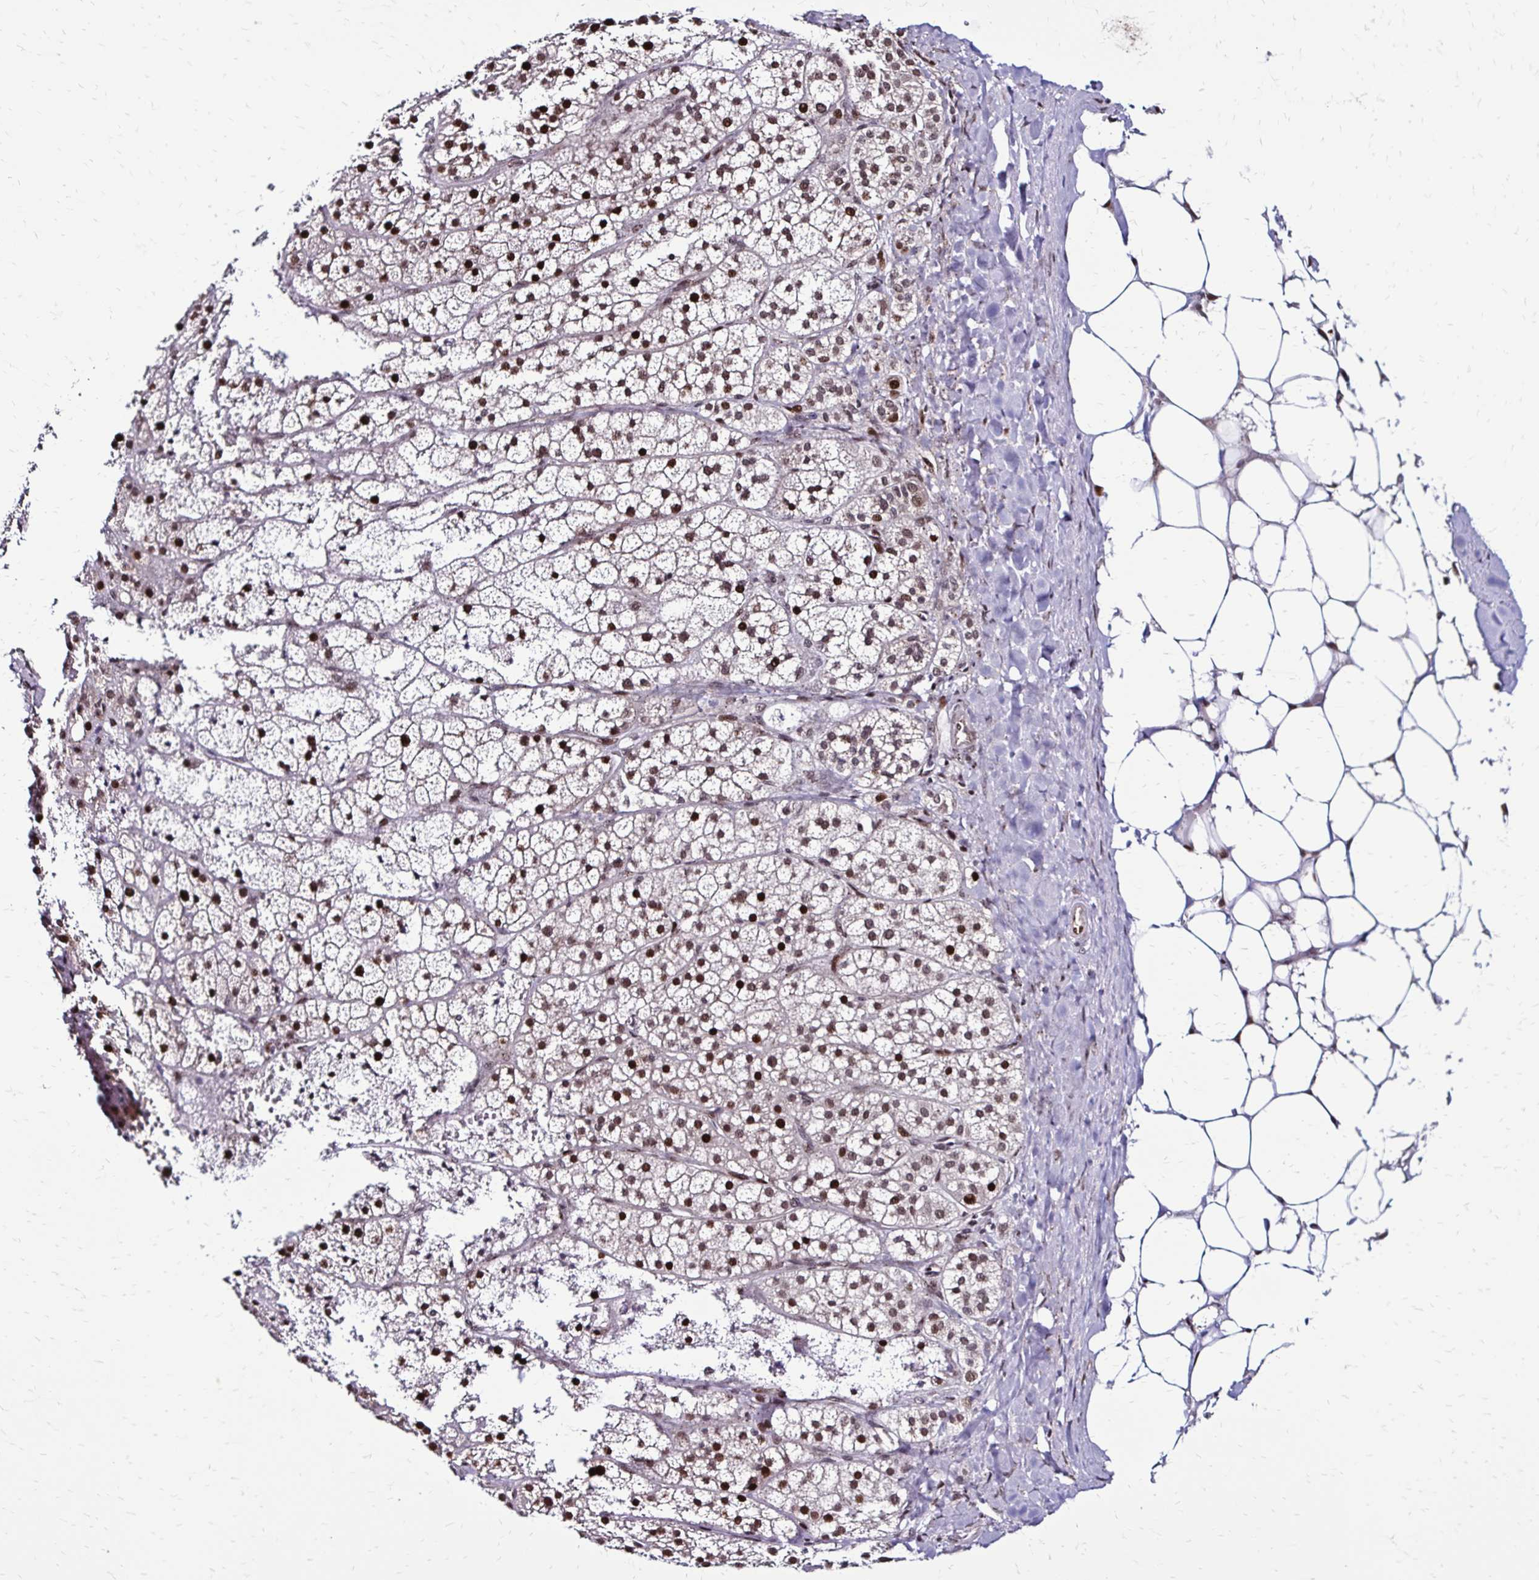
{"staining": {"intensity": "moderate", "quantity": "25%-75%", "location": "nuclear"}, "tissue": "adrenal gland", "cell_type": "Glandular cells", "image_type": "normal", "snomed": [{"axis": "morphology", "description": "Normal tissue, NOS"}, {"axis": "topography", "description": "Adrenal gland"}], "caption": "Immunohistochemical staining of normal adrenal gland demonstrates moderate nuclear protein expression in about 25%-75% of glandular cells. Immunohistochemistry stains the protein in brown and the nuclei are stained blue.", "gene": "TOB1", "patient": {"sex": "male", "age": 53}}